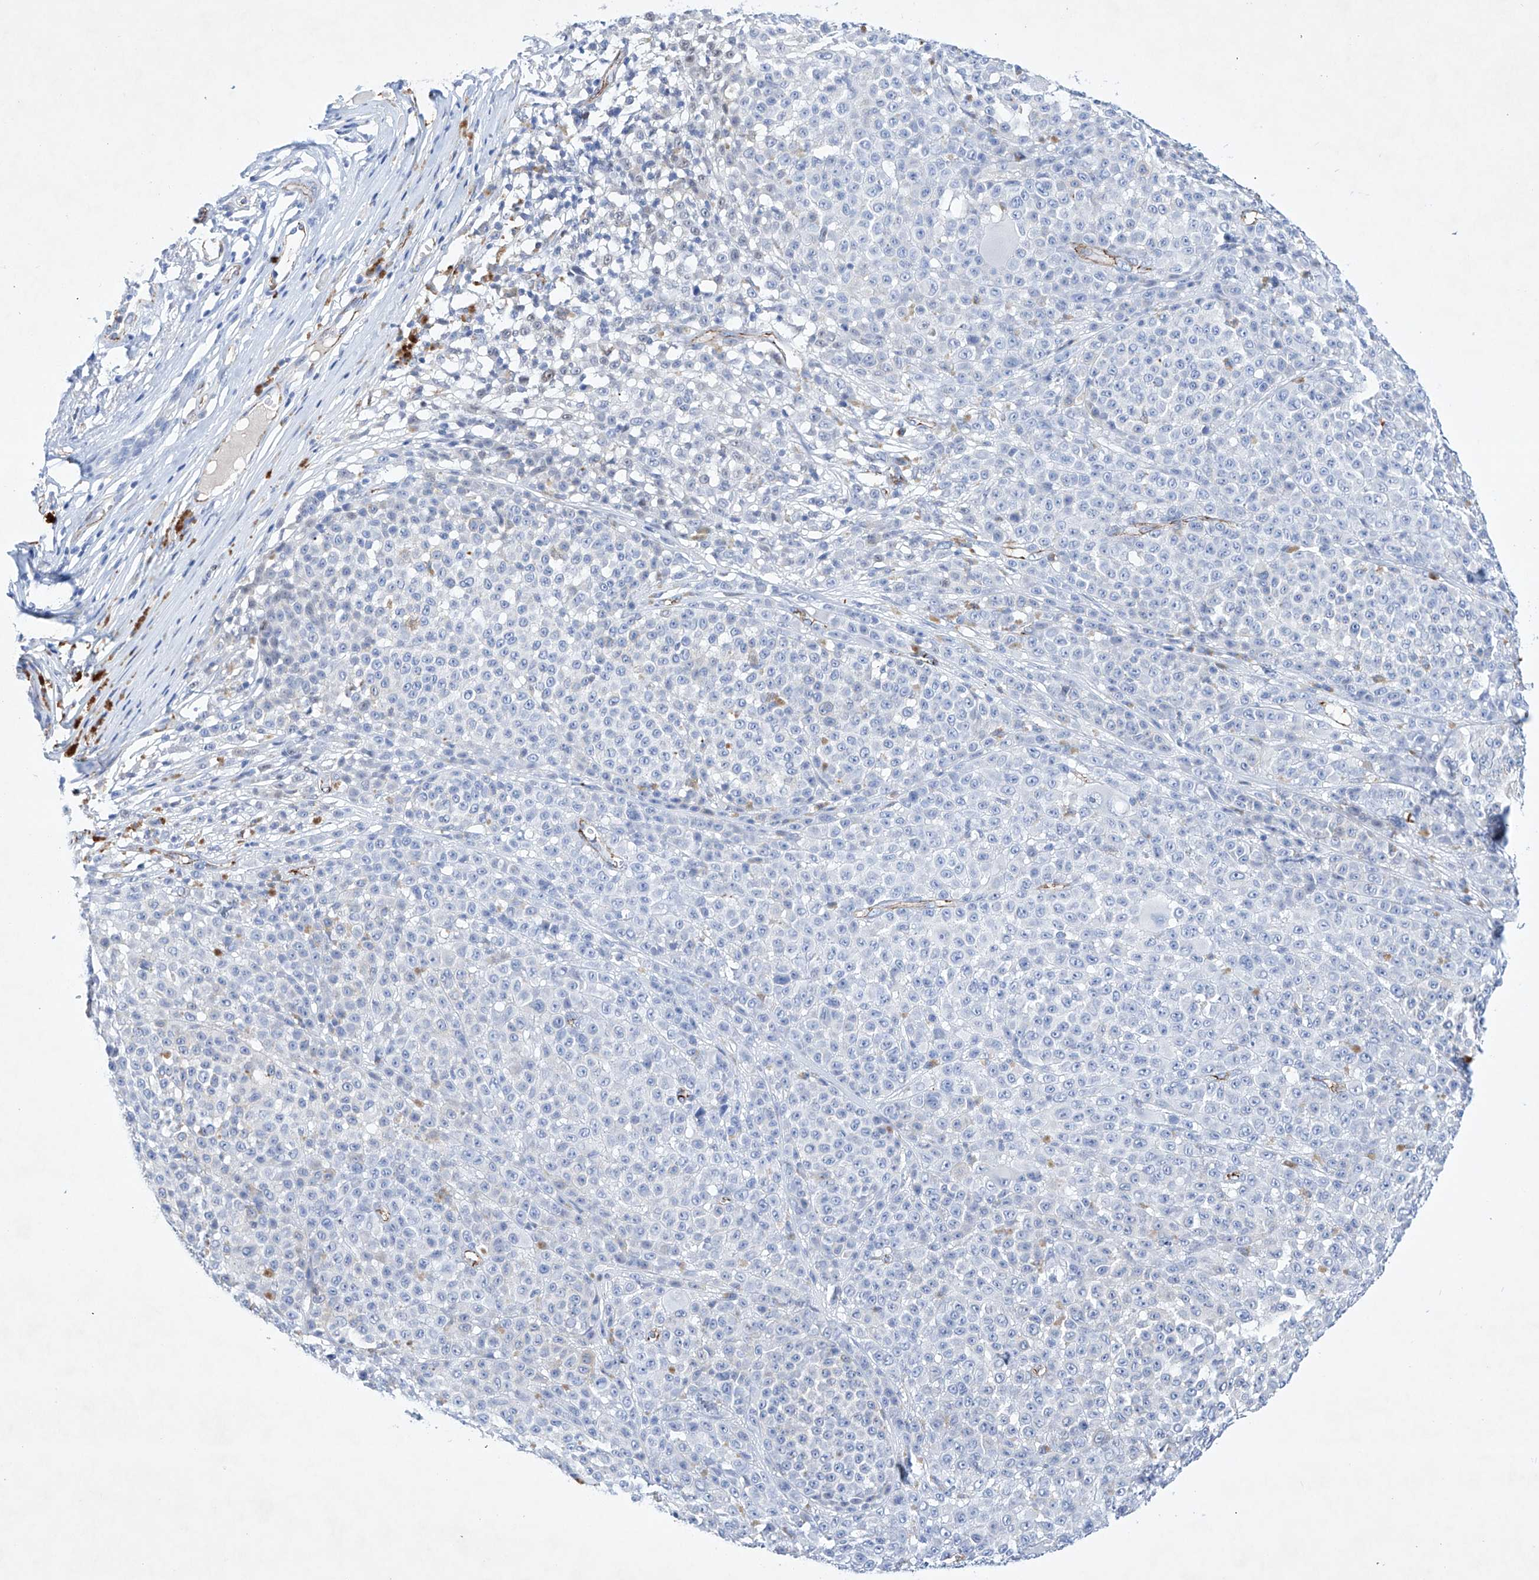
{"staining": {"intensity": "negative", "quantity": "none", "location": "none"}, "tissue": "melanoma", "cell_type": "Tumor cells", "image_type": "cancer", "snomed": [{"axis": "morphology", "description": "Malignant melanoma, NOS"}, {"axis": "topography", "description": "Skin"}], "caption": "The immunohistochemistry histopathology image has no significant expression in tumor cells of malignant melanoma tissue.", "gene": "ETV7", "patient": {"sex": "female", "age": 94}}